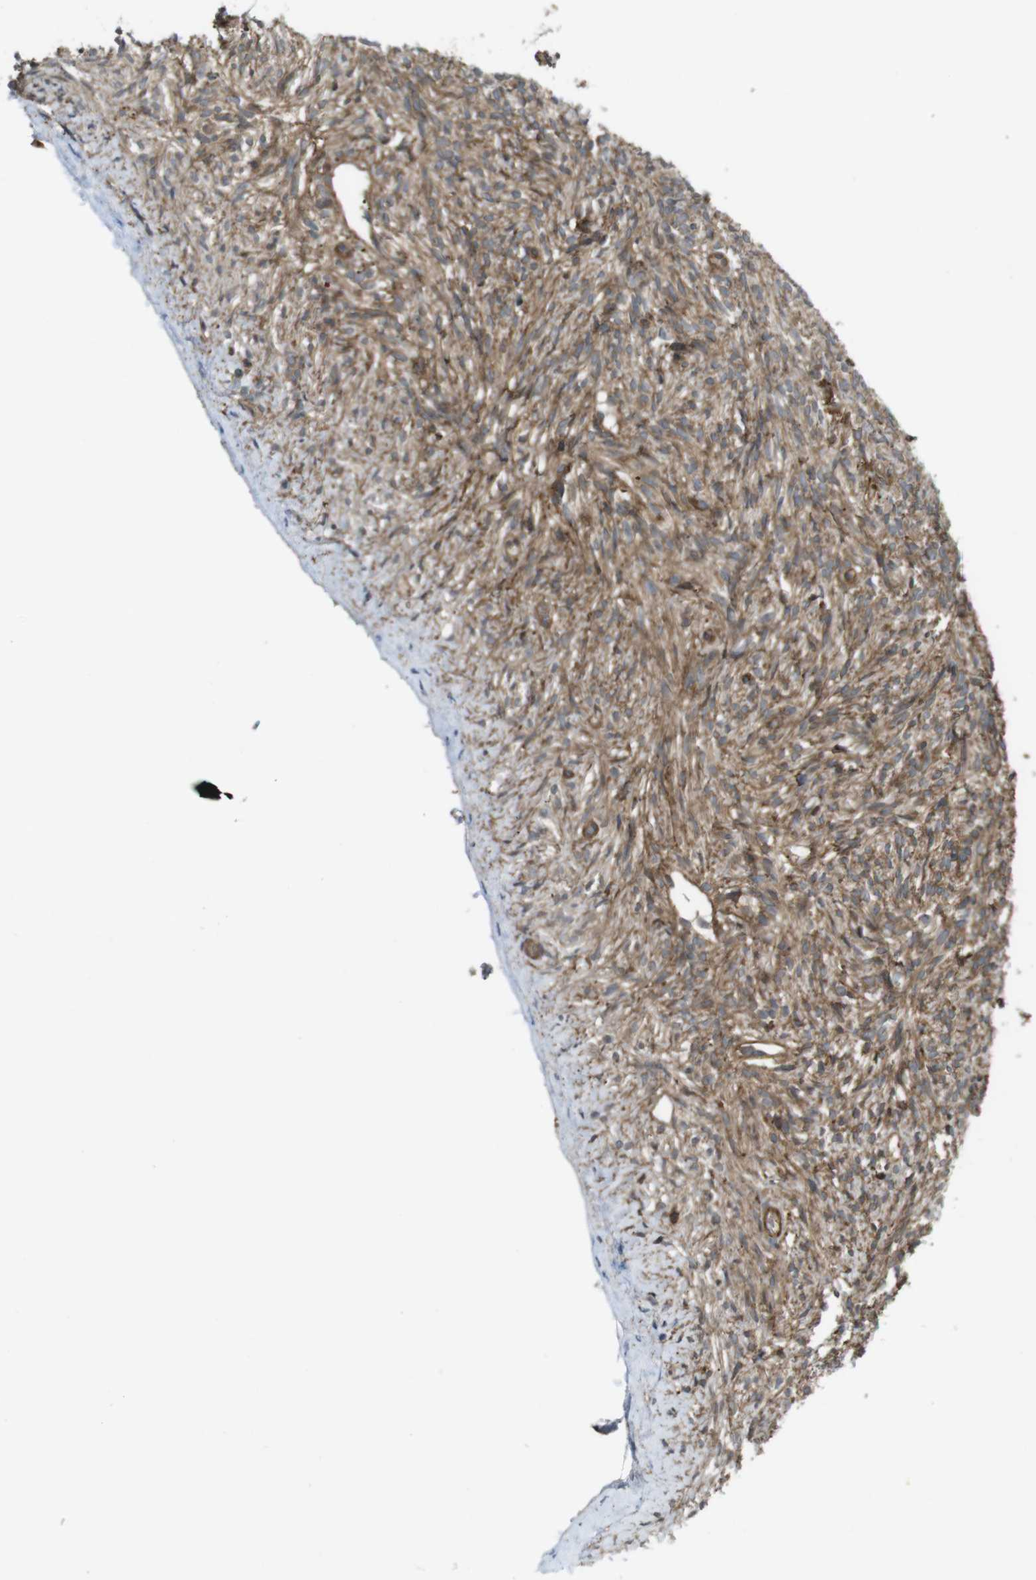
{"staining": {"intensity": "moderate", "quantity": ">75%", "location": "cytoplasmic/membranous"}, "tissue": "ovary", "cell_type": "Ovarian stroma cells", "image_type": "normal", "snomed": [{"axis": "morphology", "description": "Normal tissue, NOS"}, {"axis": "topography", "description": "Ovary"}], "caption": "Protein expression analysis of unremarkable ovary demonstrates moderate cytoplasmic/membranous expression in approximately >75% of ovarian stroma cells. Immunohistochemistry stains the protein in brown and the nuclei are stained blue.", "gene": "ARHGDIA", "patient": {"sex": "female", "age": 33}}